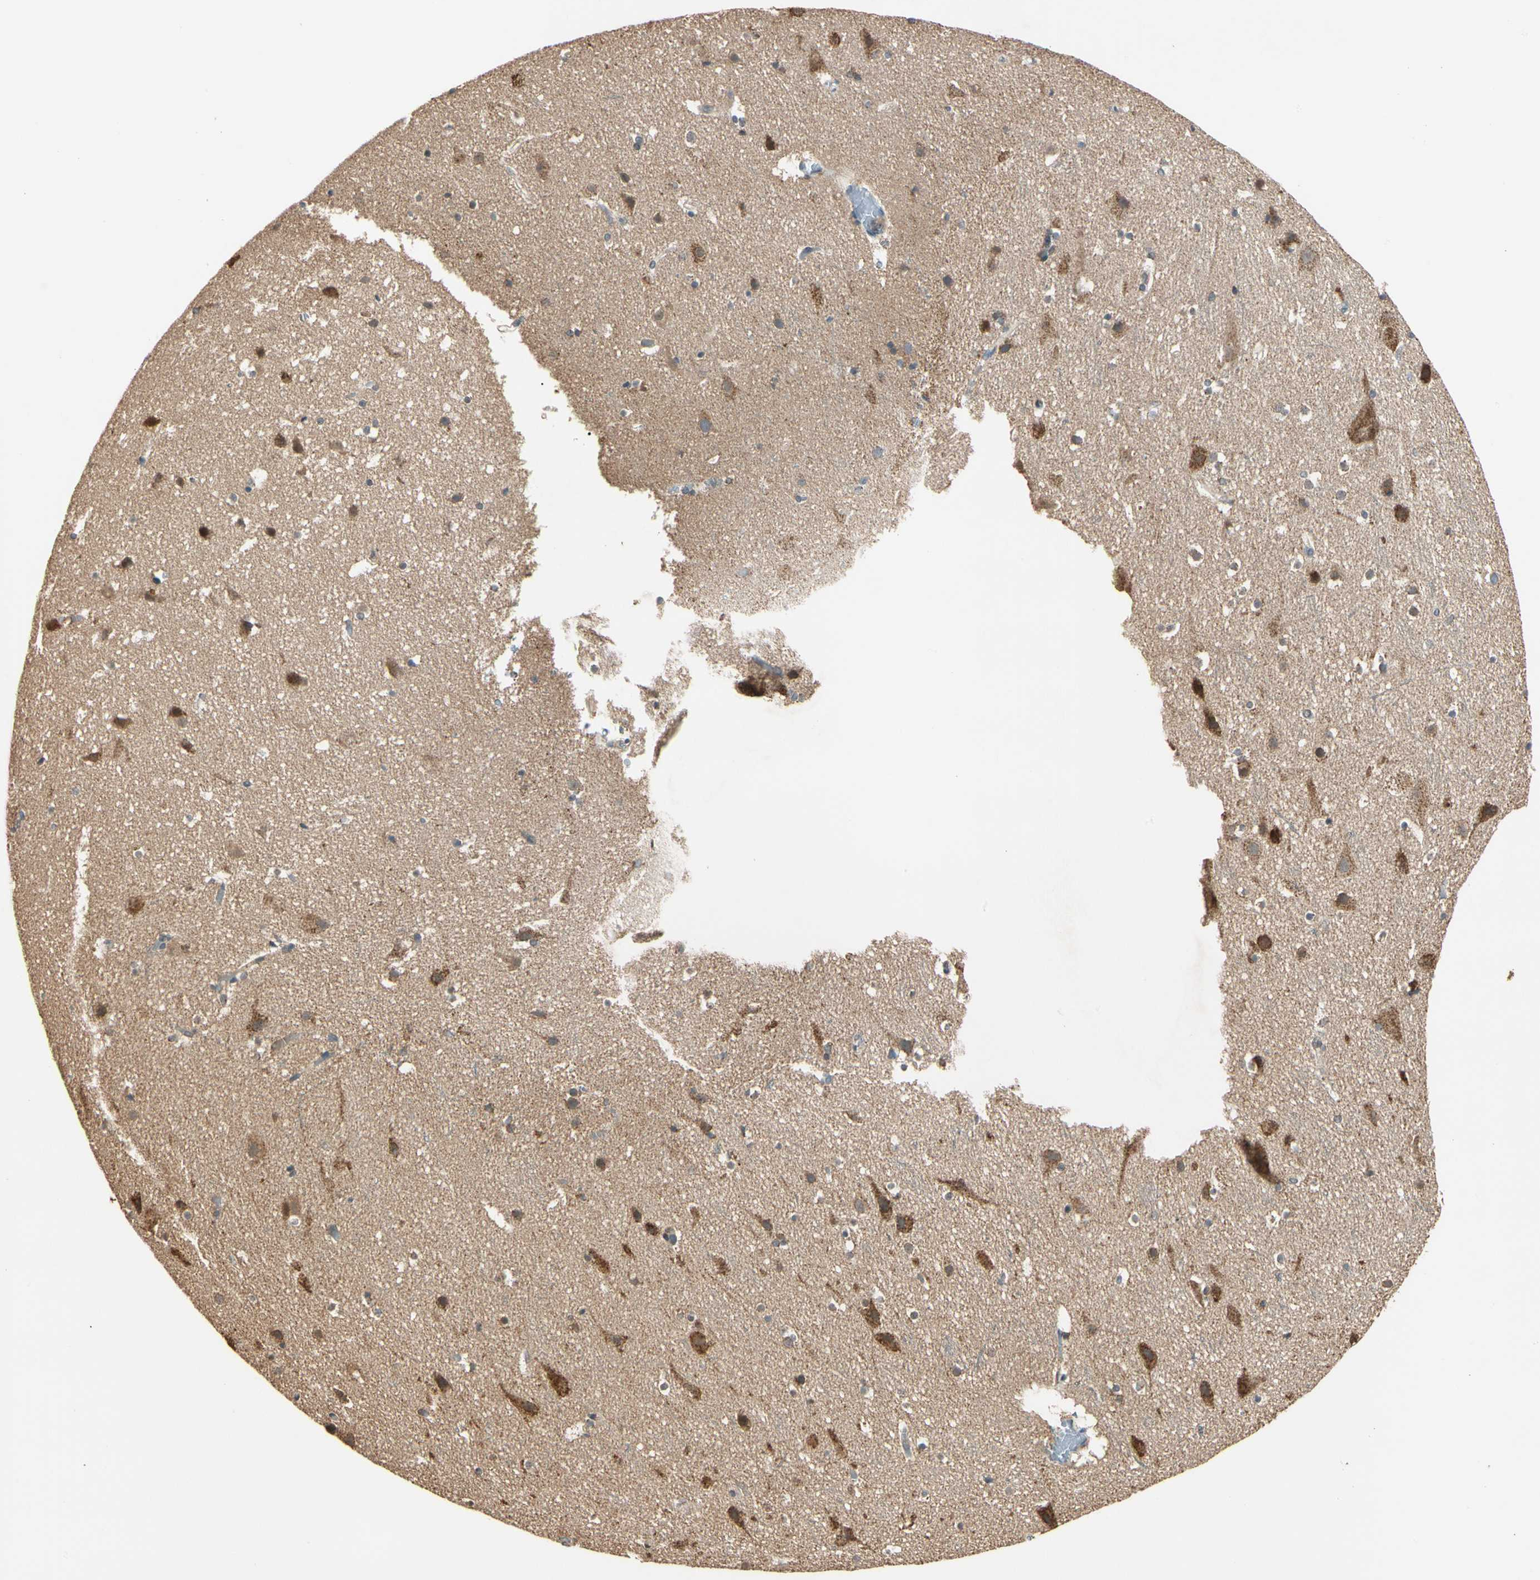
{"staining": {"intensity": "negative", "quantity": "none", "location": "none"}, "tissue": "cerebral cortex", "cell_type": "Endothelial cells", "image_type": "normal", "snomed": [{"axis": "morphology", "description": "Normal tissue, NOS"}, {"axis": "topography", "description": "Cerebral cortex"}], "caption": "Endothelial cells show no significant positivity in benign cerebral cortex.", "gene": "PRDX5", "patient": {"sex": "male", "age": 45}}